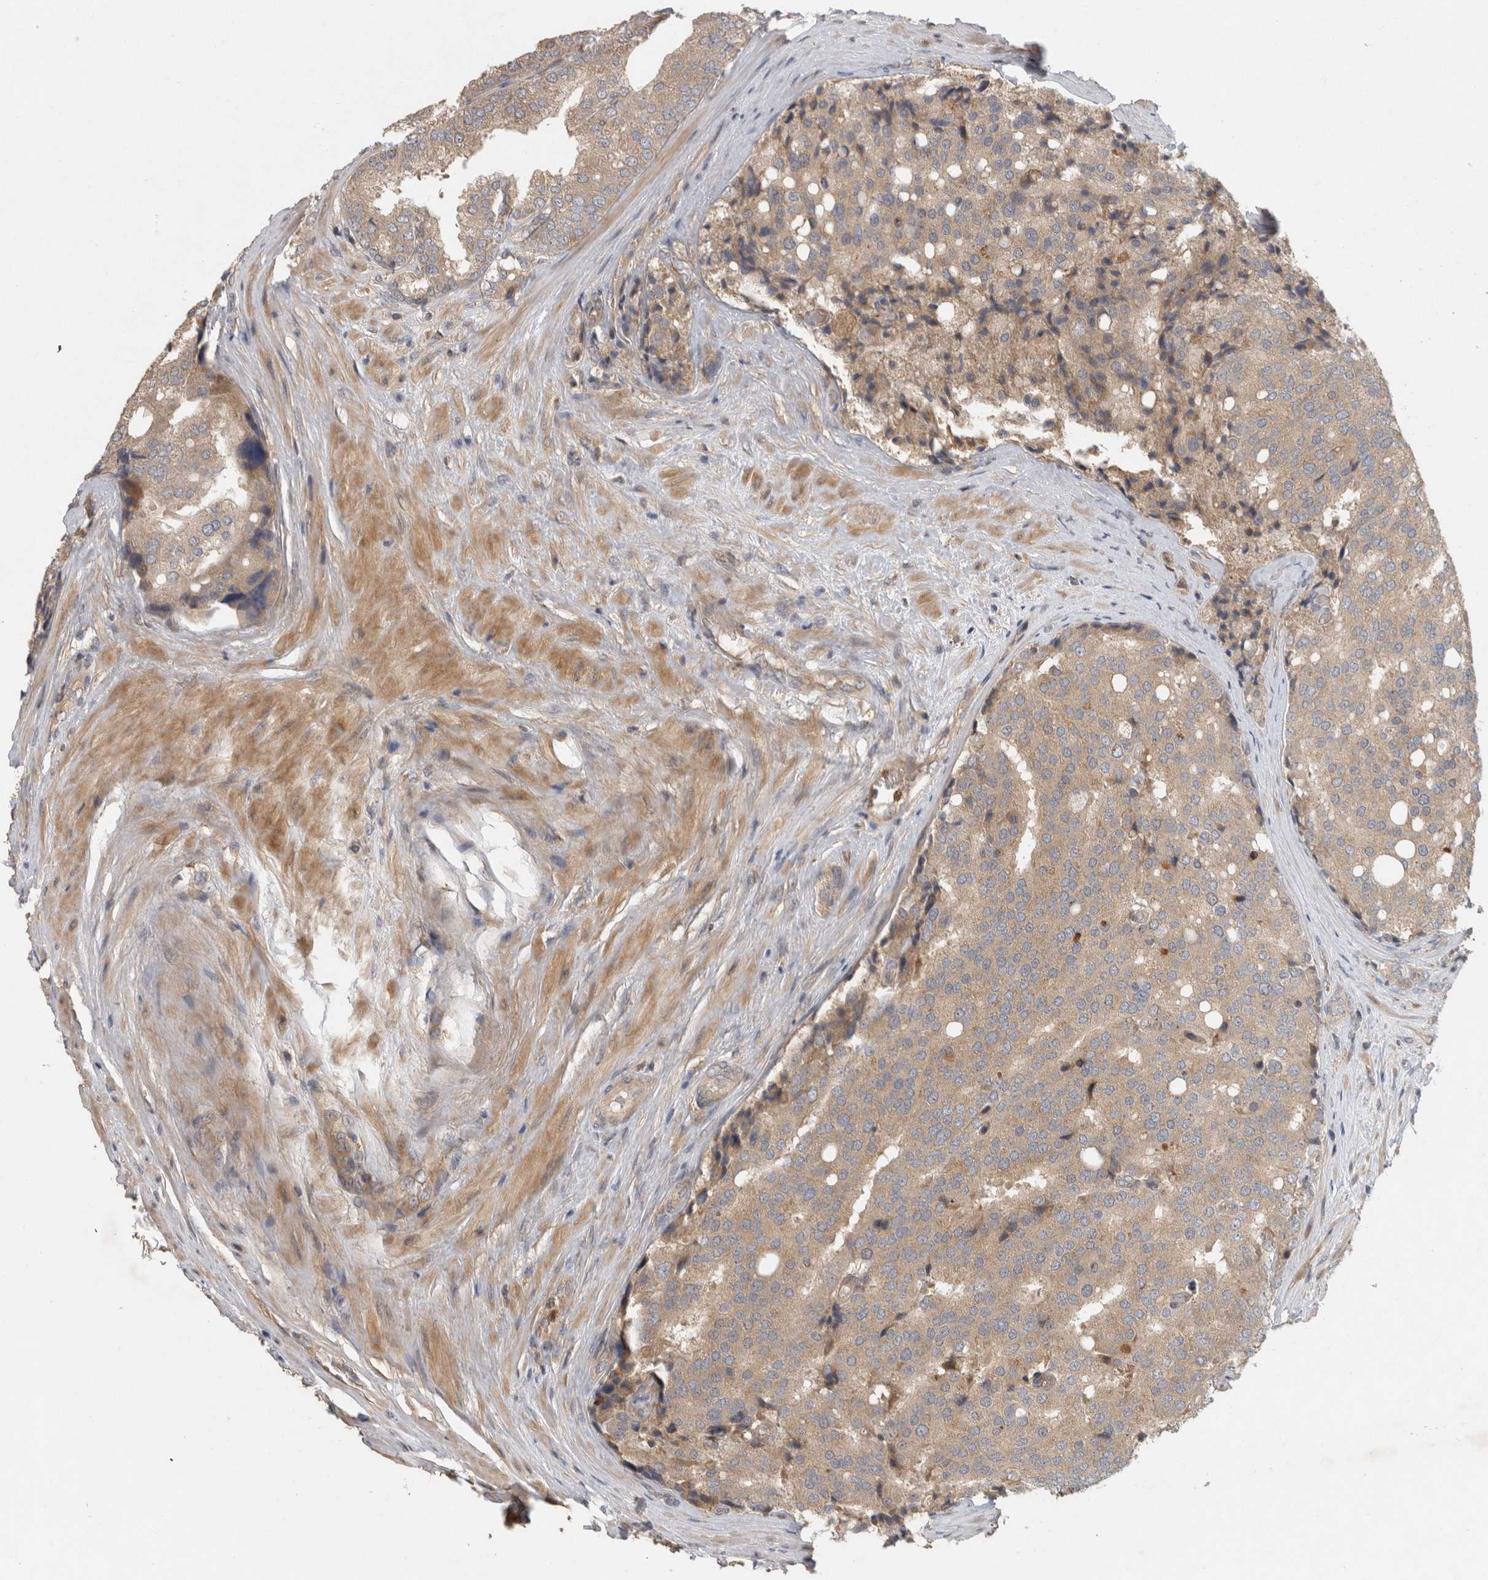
{"staining": {"intensity": "weak", "quantity": ">75%", "location": "cytoplasmic/membranous"}, "tissue": "prostate cancer", "cell_type": "Tumor cells", "image_type": "cancer", "snomed": [{"axis": "morphology", "description": "Adenocarcinoma, High grade"}, {"axis": "topography", "description": "Prostate"}], "caption": "An immunohistochemistry photomicrograph of tumor tissue is shown. Protein staining in brown shows weak cytoplasmic/membranous positivity in adenocarcinoma (high-grade) (prostate) within tumor cells.", "gene": "VEPH1", "patient": {"sex": "male", "age": 50}}